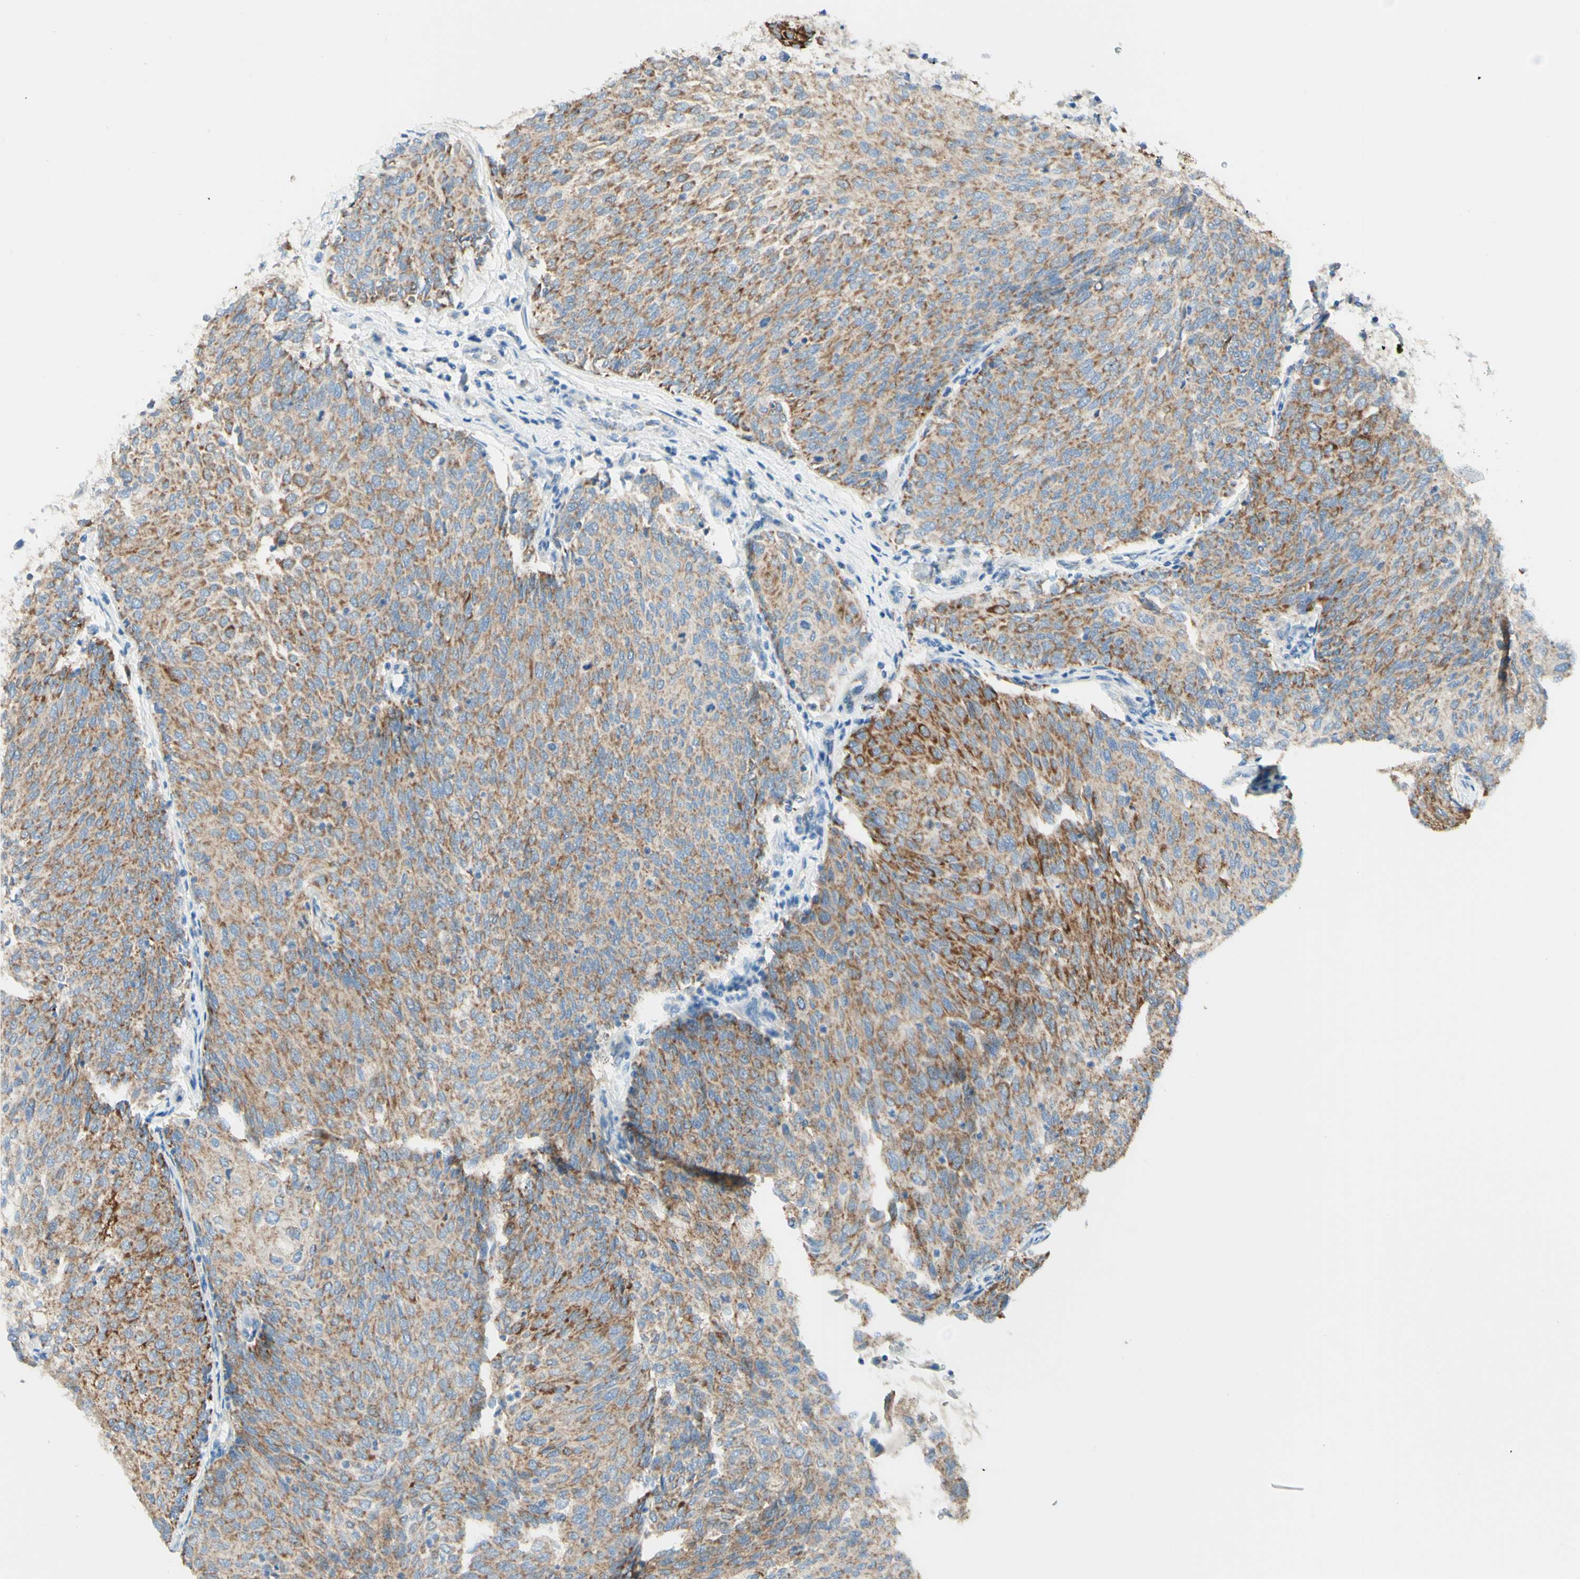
{"staining": {"intensity": "moderate", "quantity": ">75%", "location": "cytoplasmic/membranous"}, "tissue": "urothelial cancer", "cell_type": "Tumor cells", "image_type": "cancer", "snomed": [{"axis": "morphology", "description": "Urothelial carcinoma, Low grade"}, {"axis": "topography", "description": "Urinary bladder"}], "caption": "About >75% of tumor cells in human low-grade urothelial carcinoma display moderate cytoplasmic/membranous protein positivity as visualized by brown immunohistochemical staining.", "gene": "ARMC10", "patient": {"sex": "female", "age": 79}}